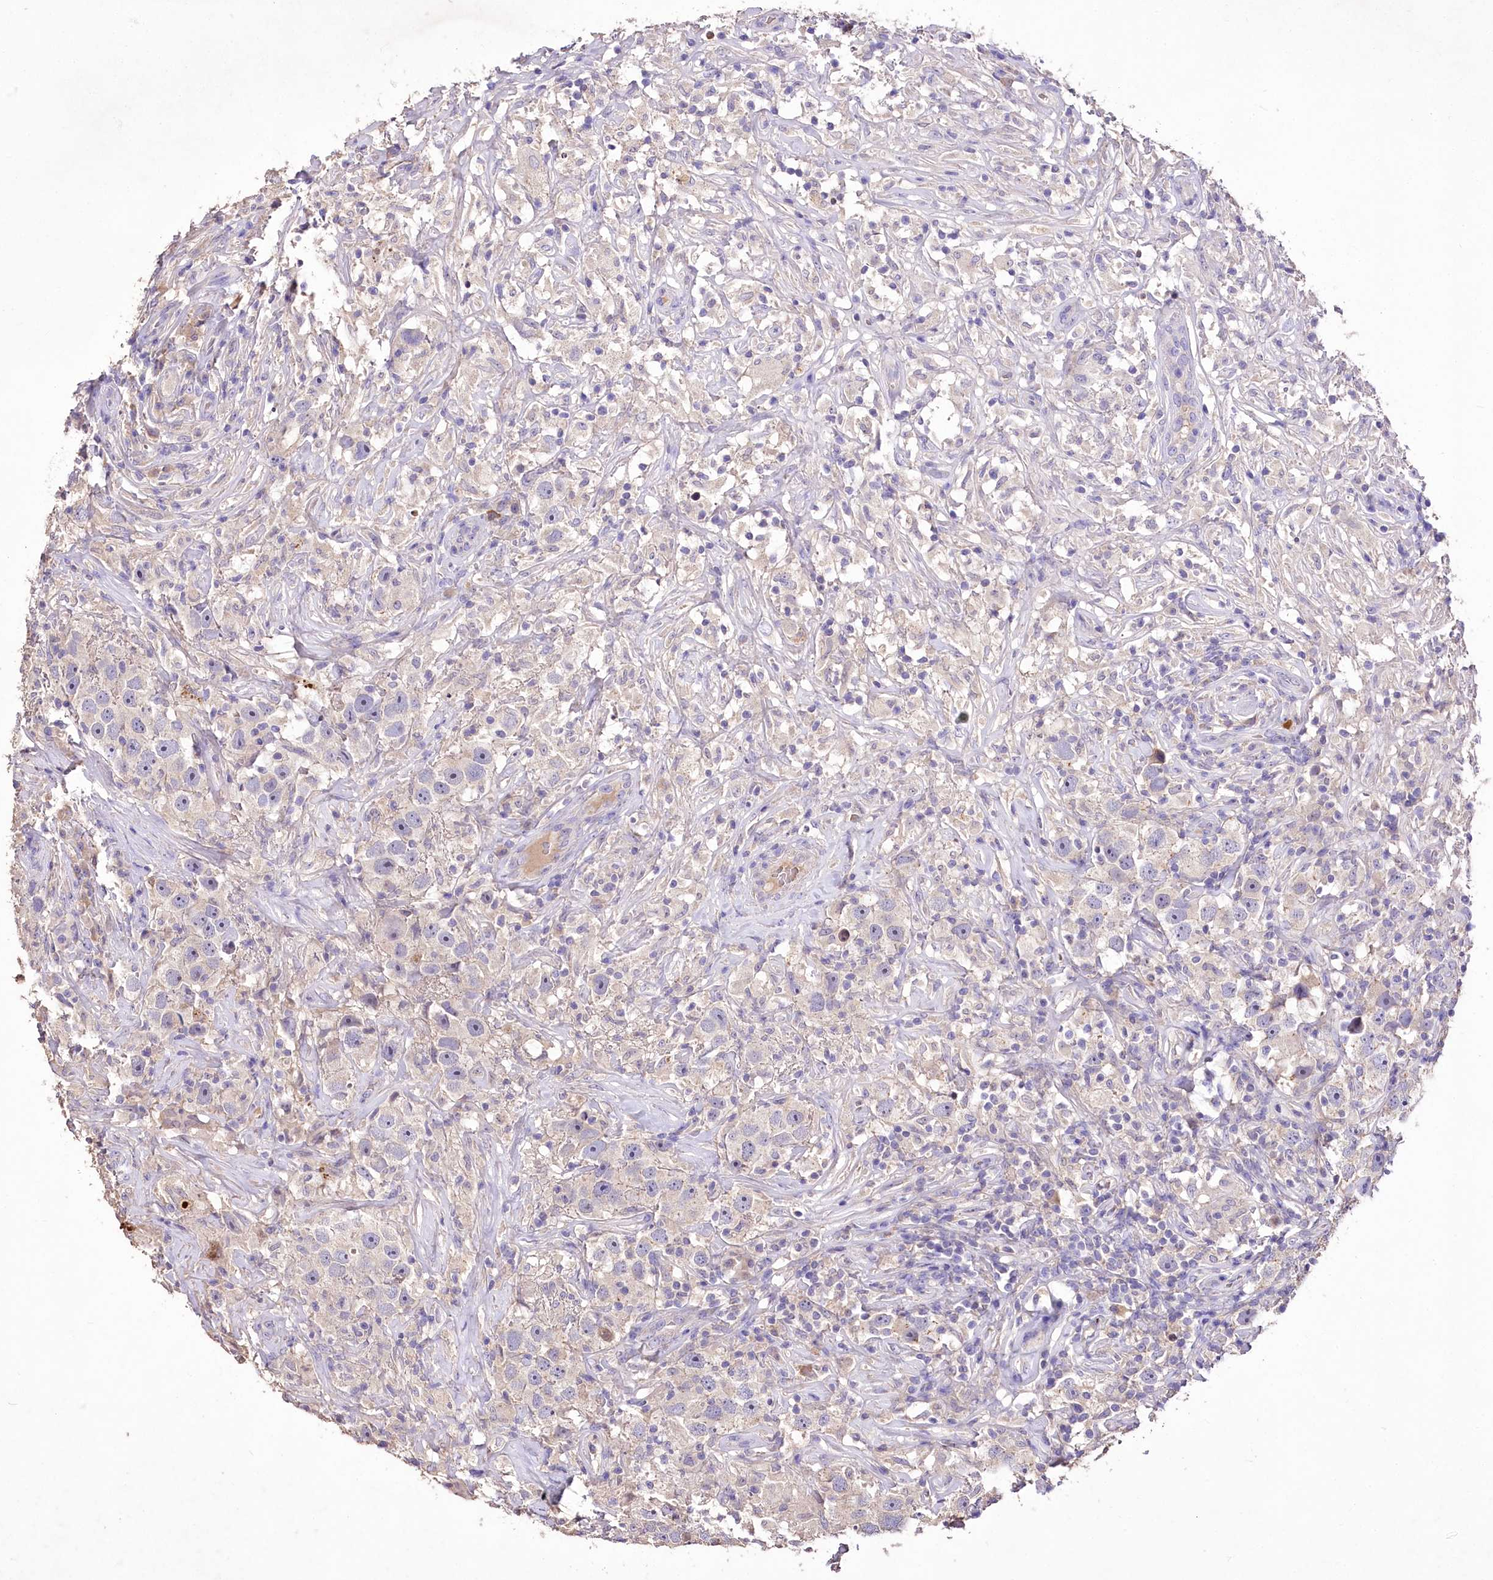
{"staining": {"intensity": "negative", "quantity": "none", "location": "none"}, "tissue": "testis cancer", "cell_type": "Tumor cells", "image_type": "cancer", "snomed": [{"axis": "morphology", "description": "Seminoma, NOS"}, {"axis": "topography", "description": "Testis"}], "caption": "Testis seminoma was stained to show a protein in brown. There is no significant positivity in tumor cells.", "gene": "PCYOX1L", "patient": {"sex": "male", "age": 49}}